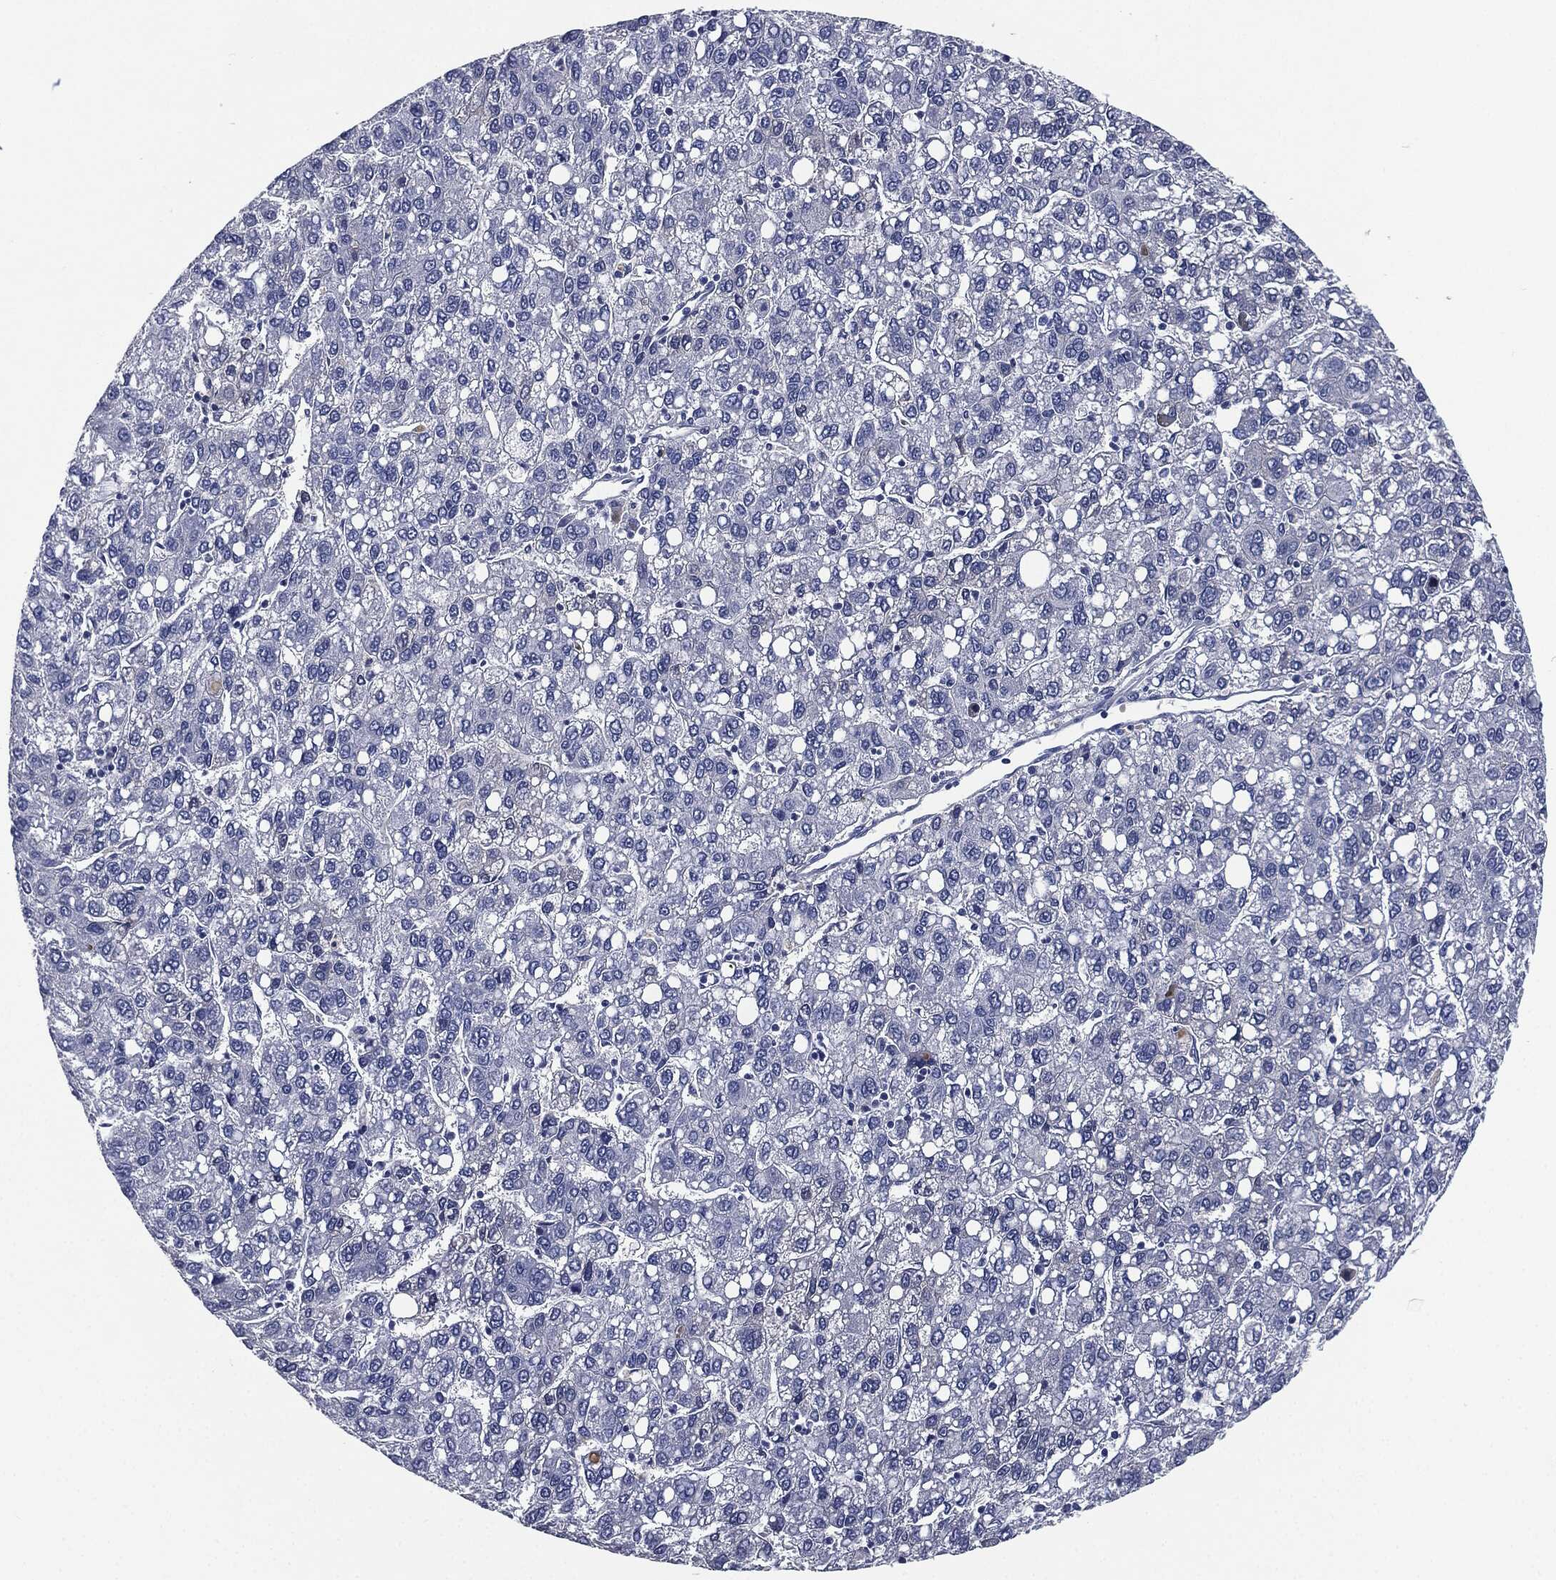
{"staining": {"intensity": "negative", "quantity": "none", "location": "none"}, "tissue": "liver cancer", "cell_type": "Tumor cells", "image_type": "cancer", "snomed": [{"axis": "morphology", "description": "Carcinoma, Hepatocellular, NOS"}, {"axis": "topography", "description": "Liver"}], "caption": "This photomicrograph is of hepatocellular carcinoma (liver) stained with IHC to label a protein in brown with the nuclei are counter-stained blue. There is no staining in tumor cells. (Brightfield microscopy of DAB immunohistochemistry (IHC) at high magnification).", "gene": "SIGLEC7", "patient": {"sex": "female", "age": 82}}